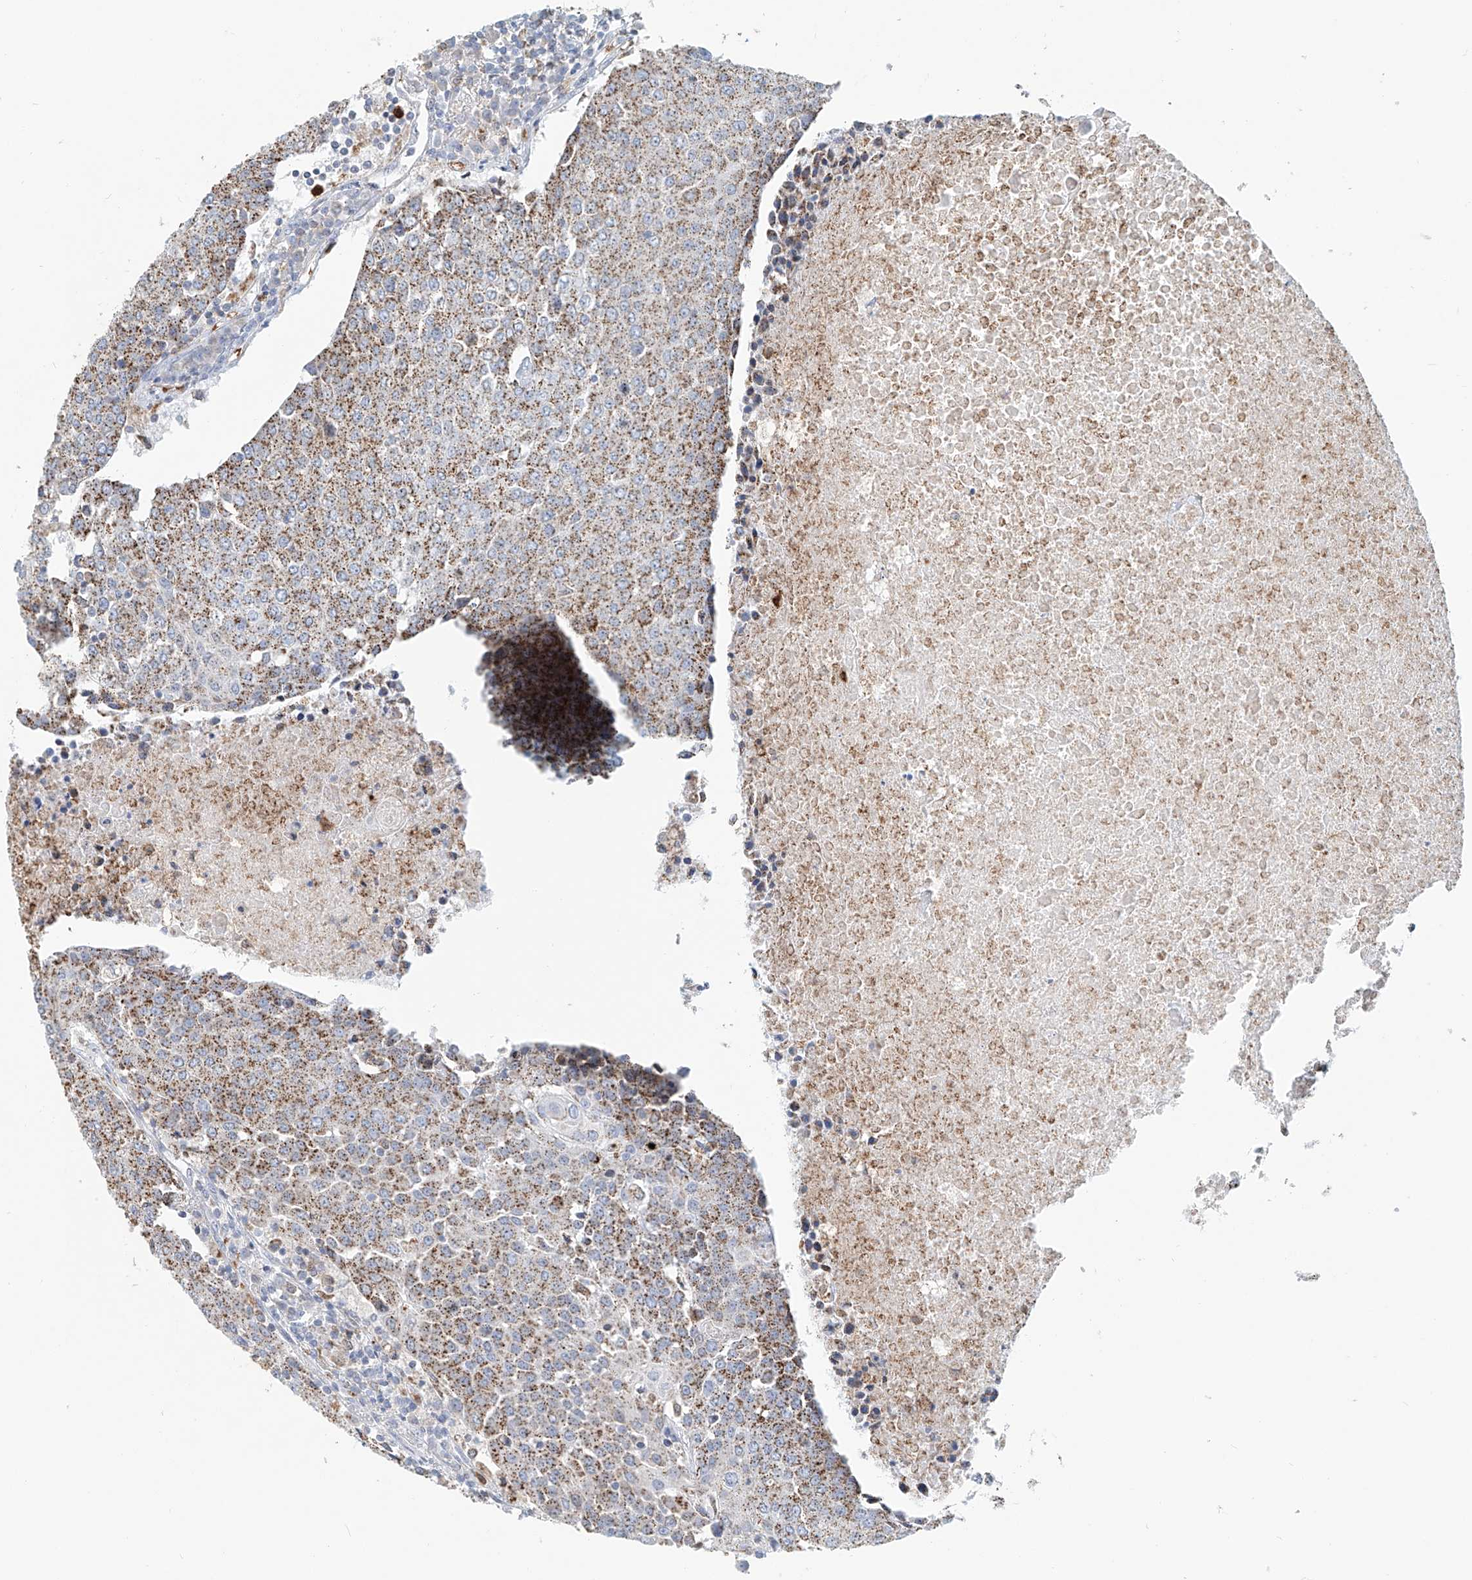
{"staining": {"intensity": "moderate", "quantity": ">75%", "location": "cytoplasmic/membranous"}, "tissue": "urothelial cancer", "cell_type": "Tumor cells", "image_type": "cancer", "snomed": [{"axis": "morphology", "description": "Urothelial carcinoma, High grade"}, {"axis": "topography", "description": "Urinary bladder"}], "caption": "Immunohistochemistry (IHC) photomicrograph of neoplastic tissue: human urothelial carcinoma (high-grade) stained using immunohistochemistry (IHC) demonstrates medium levels of moderate protein expression localized specifically in the cytoplasmic/membranous of tumor cells, appearing as a cytoplasmic/membranous brown color.", "gene": "PTPRA", "patient": {"sex": "female", "age": 85}}